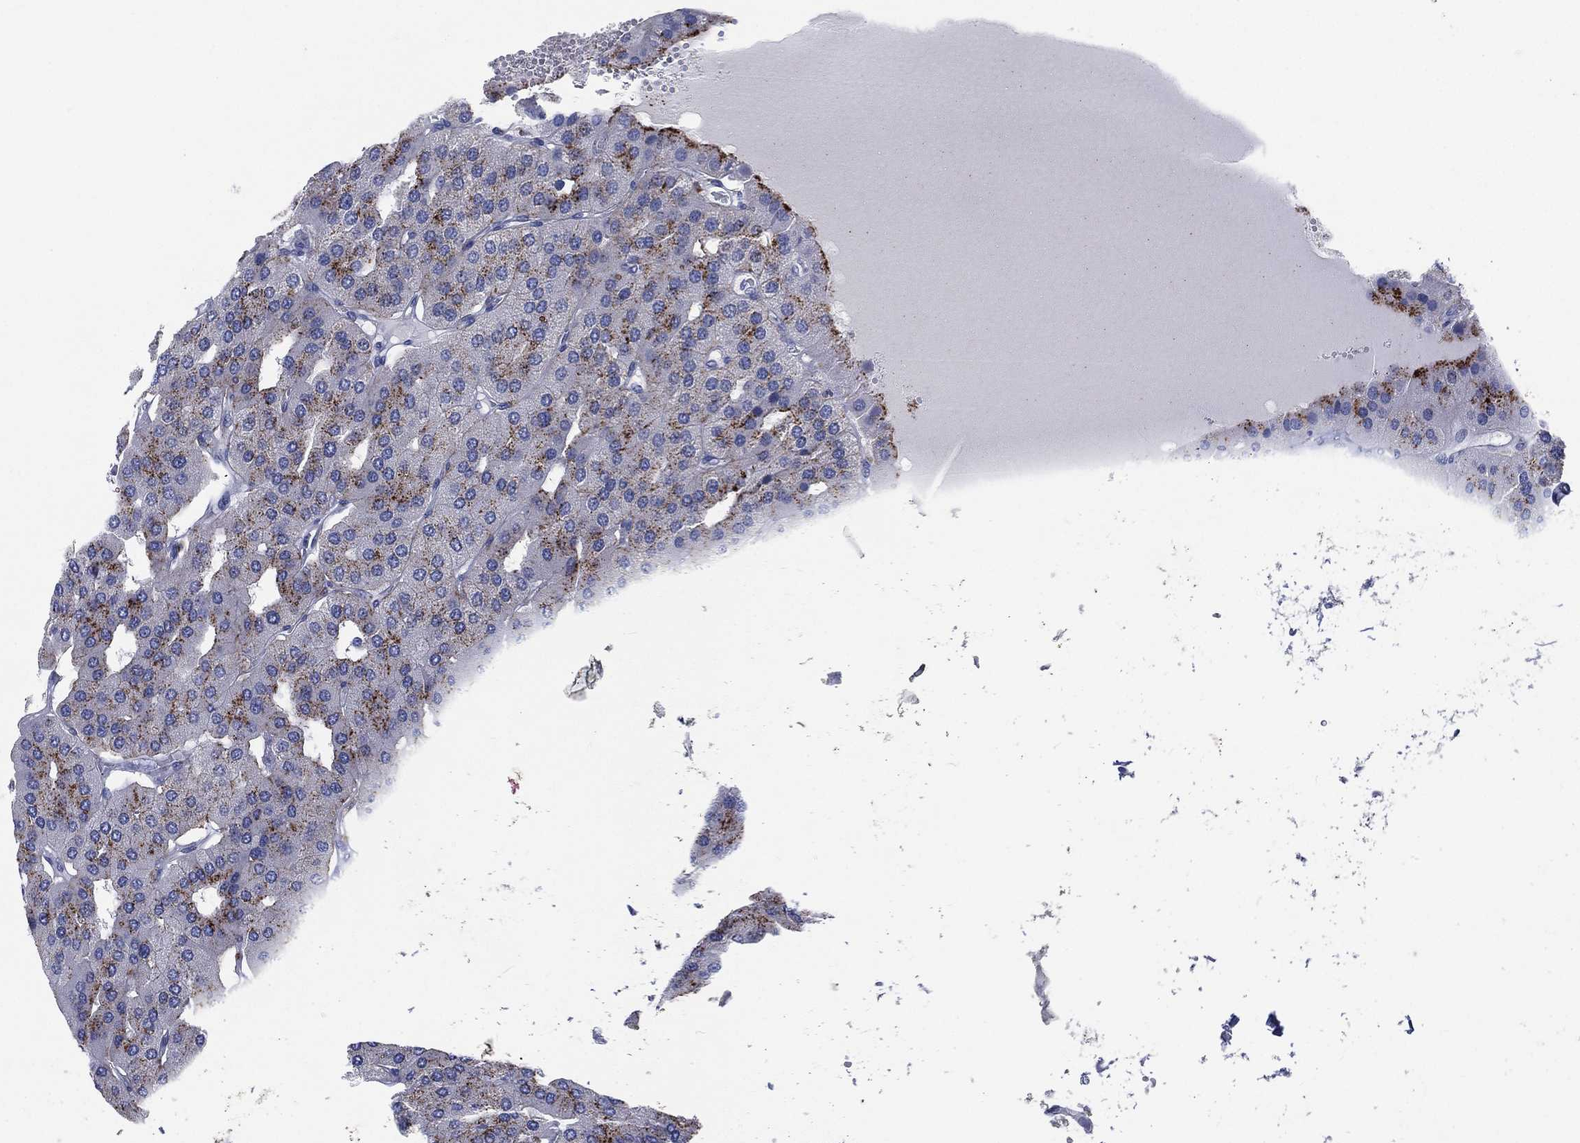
{"staining": {"intensity": "moderate", "quantity": "25%-75%", "location": "cytoplasmic/membranous"}, "tissue": "parathyroid gland", "cell_type": "Glandular cells", "image_type": "normal", "snomed": [{"axis": "morphology", "description": "Normal tissue, NOS"}, {"axis": "morphology", "description": "Adenoma, NOS"}, {"axis": "topography", "description": "Parathyroid gland"}], "caption": "Immunohistochemical staining of unremarkable human parathyroid gland exhibits 25%-75% levels of moderate cytoplasmic/membranous protein expression in approximately 25%-75% of glandular cells.", "gene": "GALNS", "patient": {"sex": "female", "age": 86}}